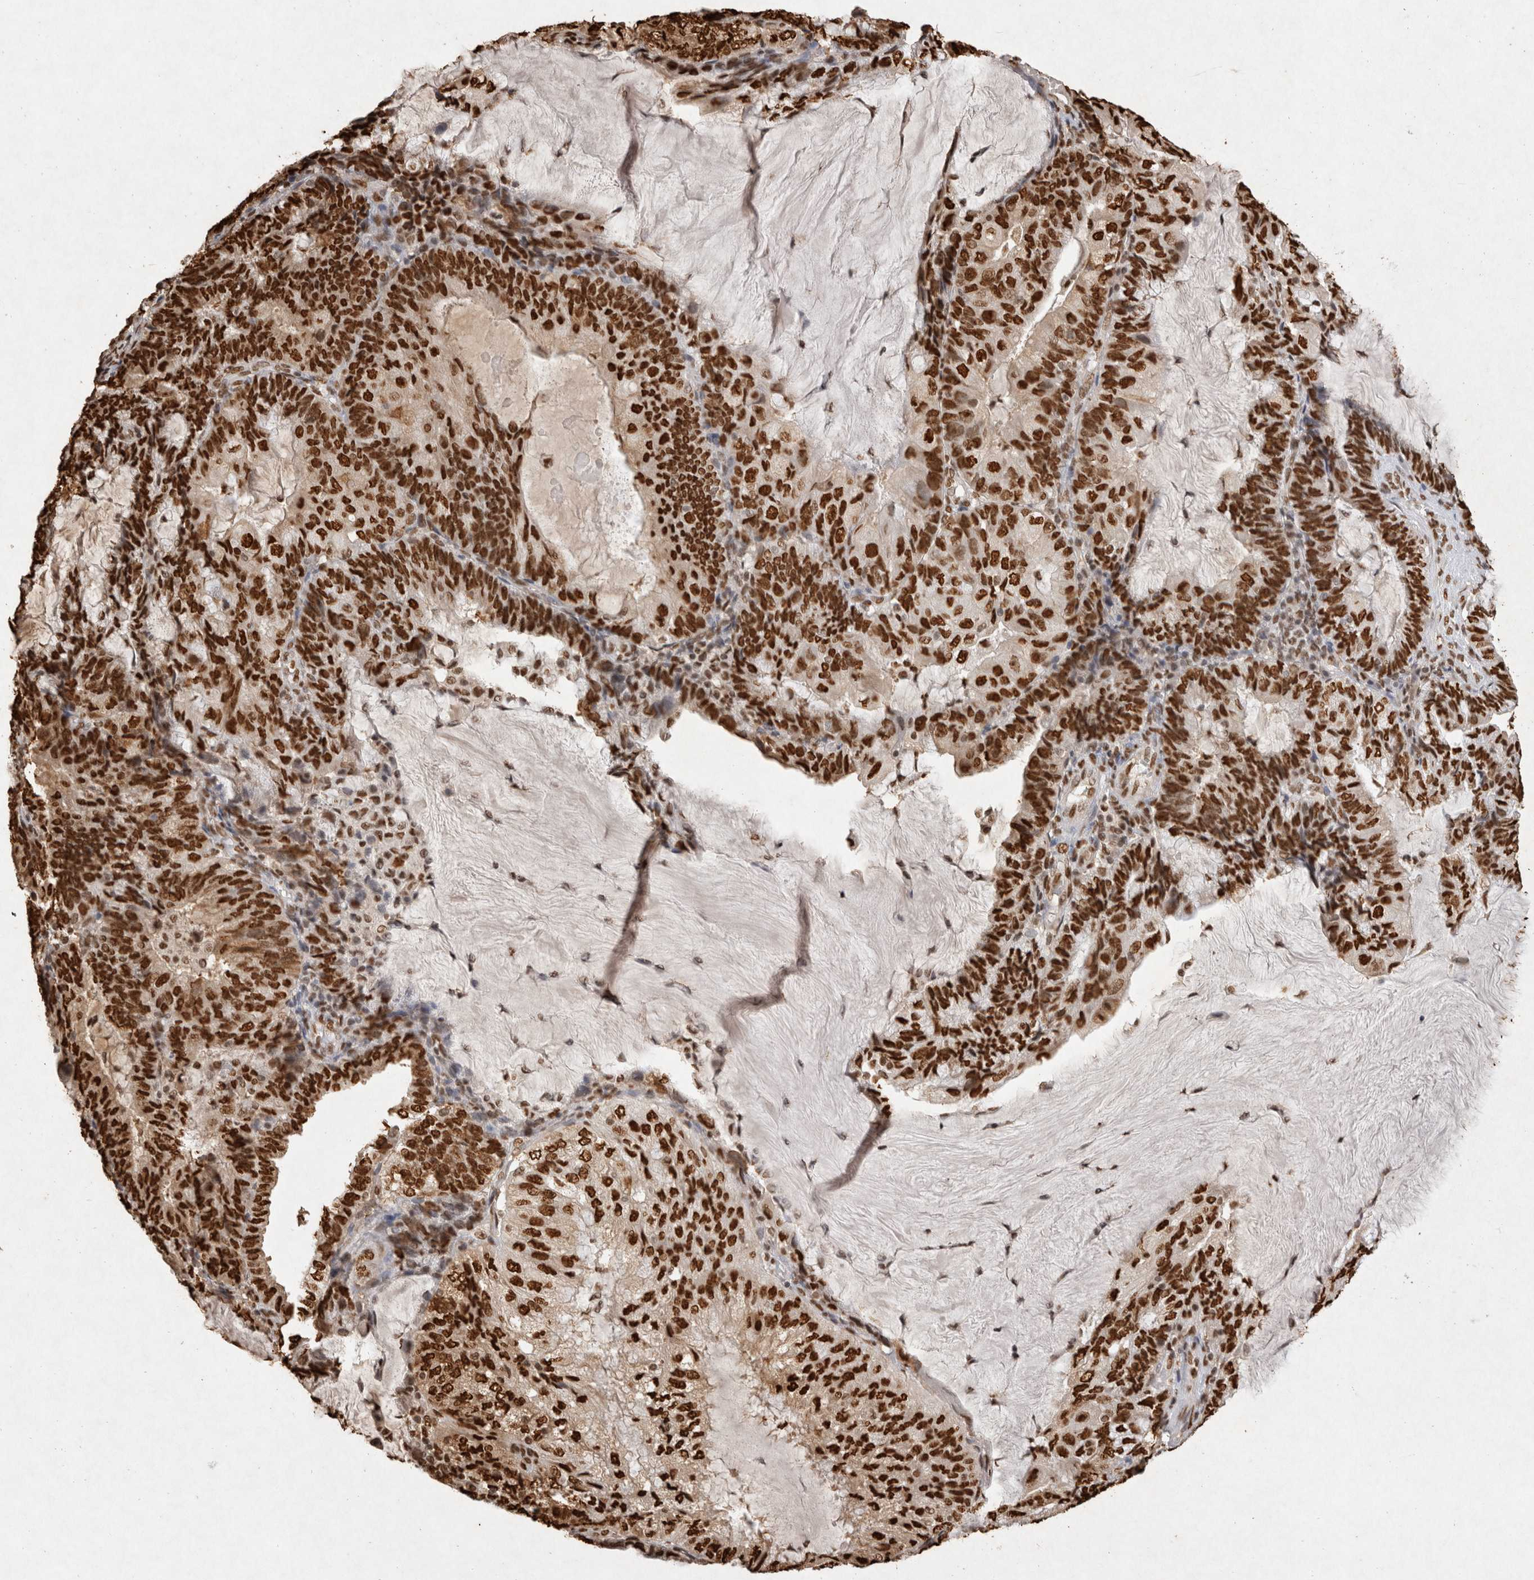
{"staining": {"intensity": "strong", "quantity": ">75%", "location": "nuclear"}, "tissue": "endometrial cancer", "cell_type": "Tumor cells", "image_type": "cancer", "snomed": [{"axis": "morphology", "description": "Adenocarcinoma, NOS"}, {"axis": "topography", "description": "Endometrium"}], "caption": "Tumor cells show high levels of strong nuclear expression in approximately >75% of cells in adenocarcinoma (endometrial).", "gene": "HDGF", "patient": {"sex": "female", "age": 81}}